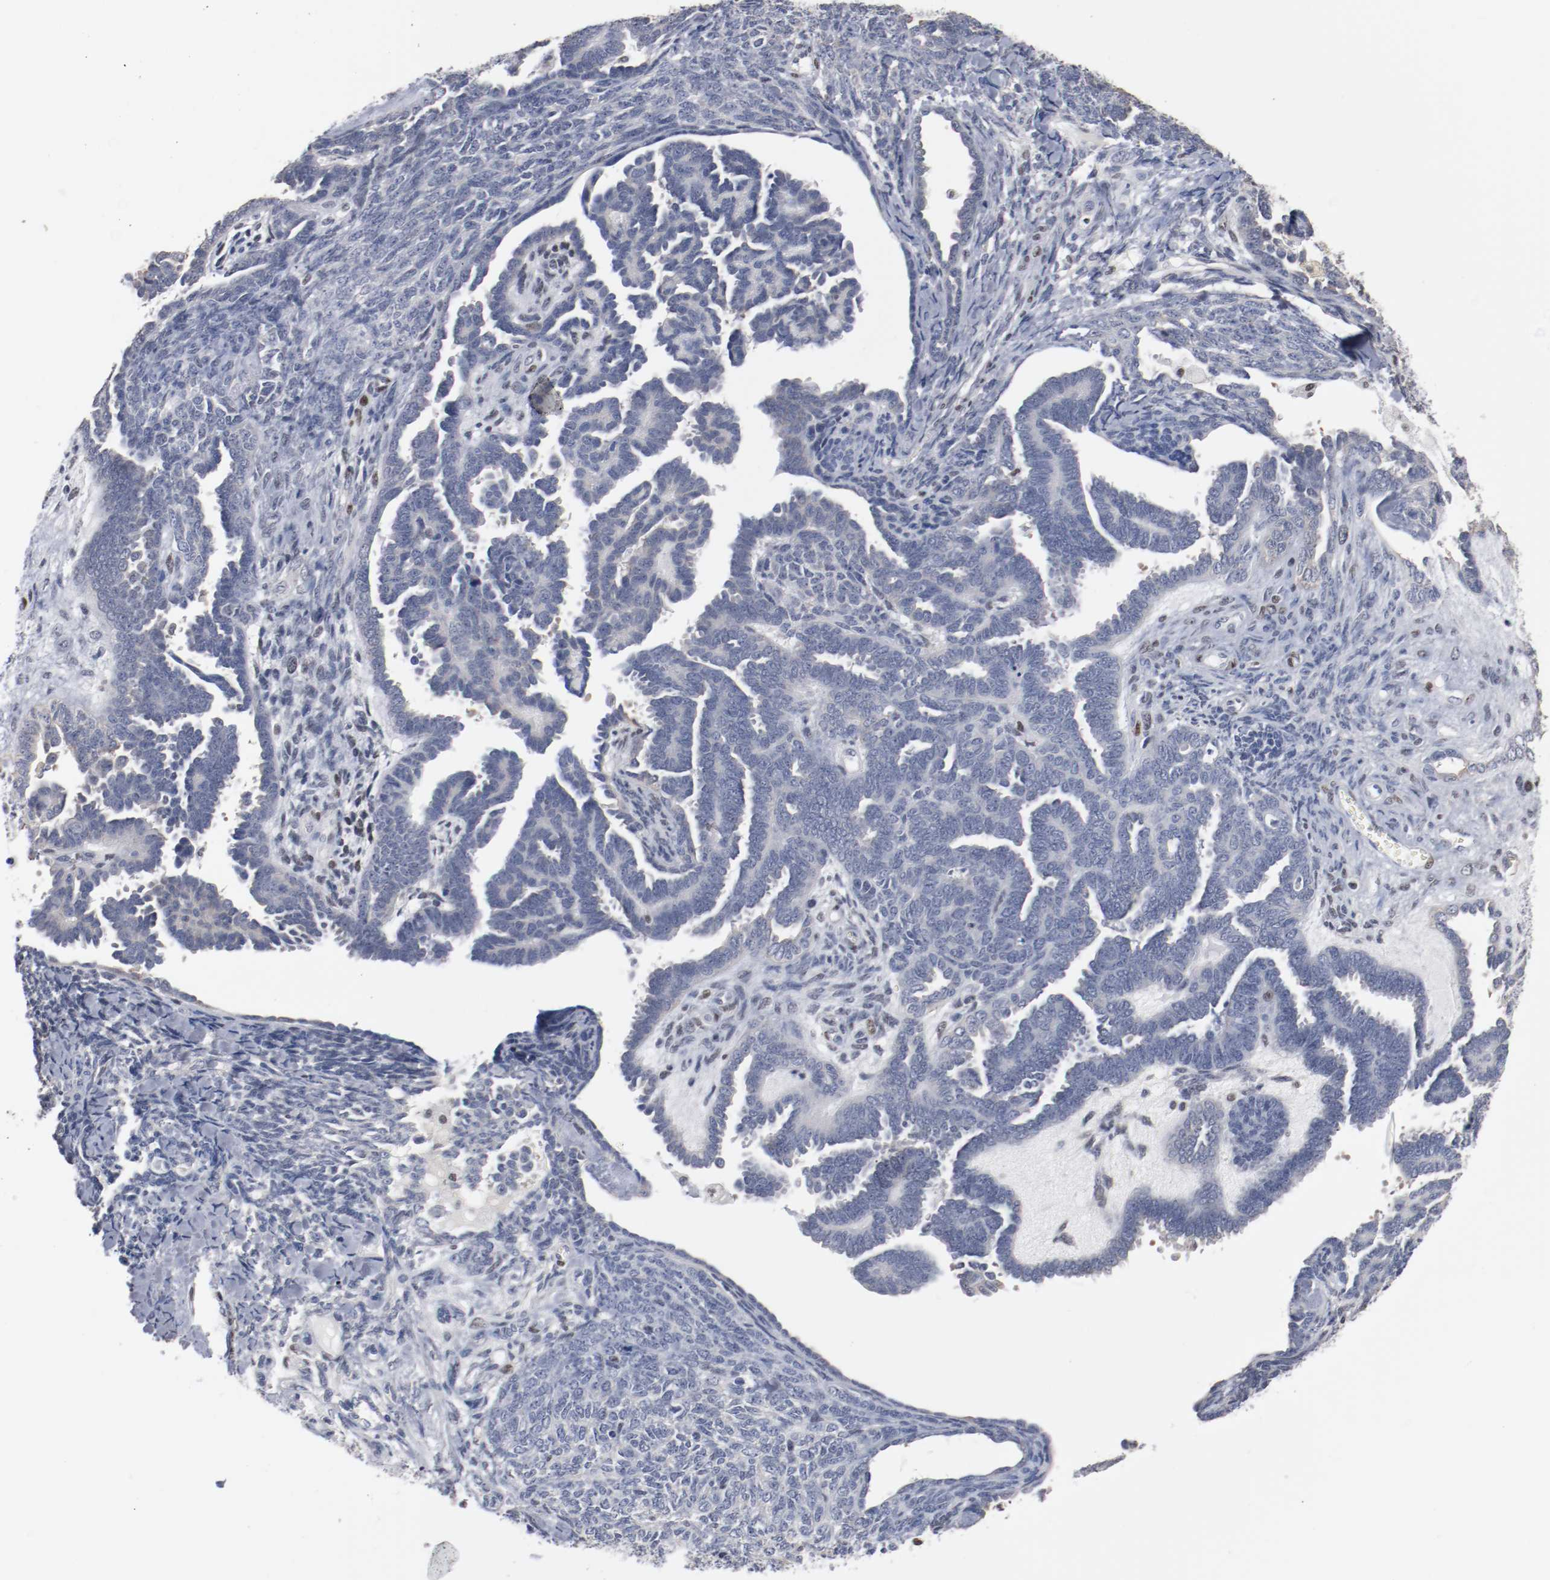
{"staining": {"intensity": "negative", "quantity": "none", "location": "none"}, "tissue": "endometrial cancer", "cell_type": "Tumor cells", "image_type": "cancer", "snomed": [{"axis": "morphology", "description": "Neoplasm, malignant, NOS"}, {"axis": "topography", "description": "Endometrium"}], "caption": "DAB immunohistochemical staining of neoplasm (malignant) (endometrial) exhibits no significant staining in tumor cells.", "gene": "ZEB2", "patient": {"sex": "female", "age": 74}}